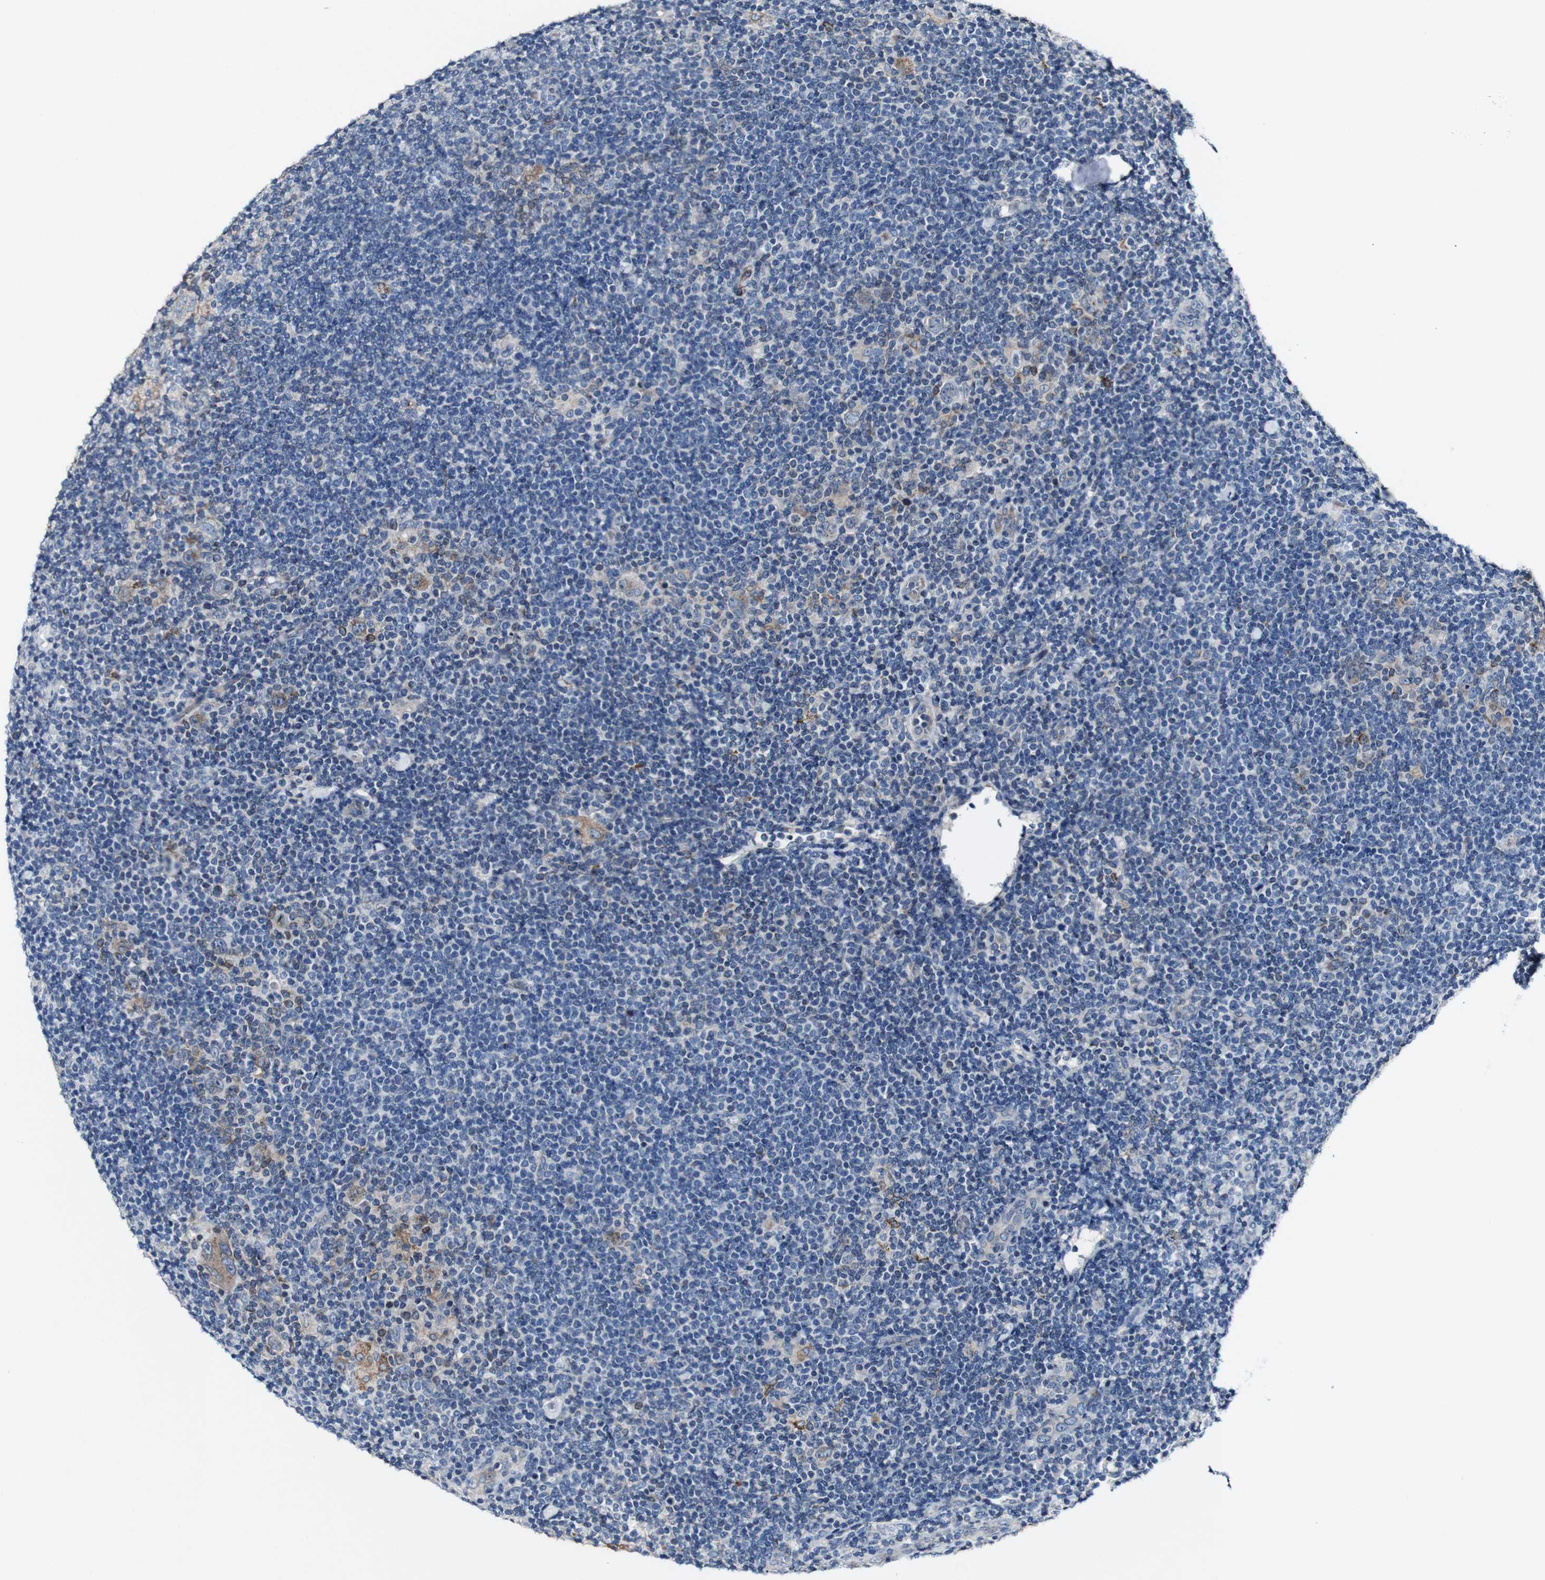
{"staining": {"intensity": "weak", "quantity": ">75%", "location": "cytoplasmic/membranous"}, "tissue": "lymphoma", "cell_type": "Tumor cells", "image_type": "cancer", "snomed": [{"axis": "morphology", "description": "Hodgkin's disease, NOS"}, {"axis": "topography", "description": "Lymph node"}], "caption": "Hodgkin's disease stained with a brown dye shows weak cytoplasmic/membranous positive positivity in about >75% of tumor cells.", "gene": "GRAMD1A", "patient": {"sex": "female", "age": 57}}